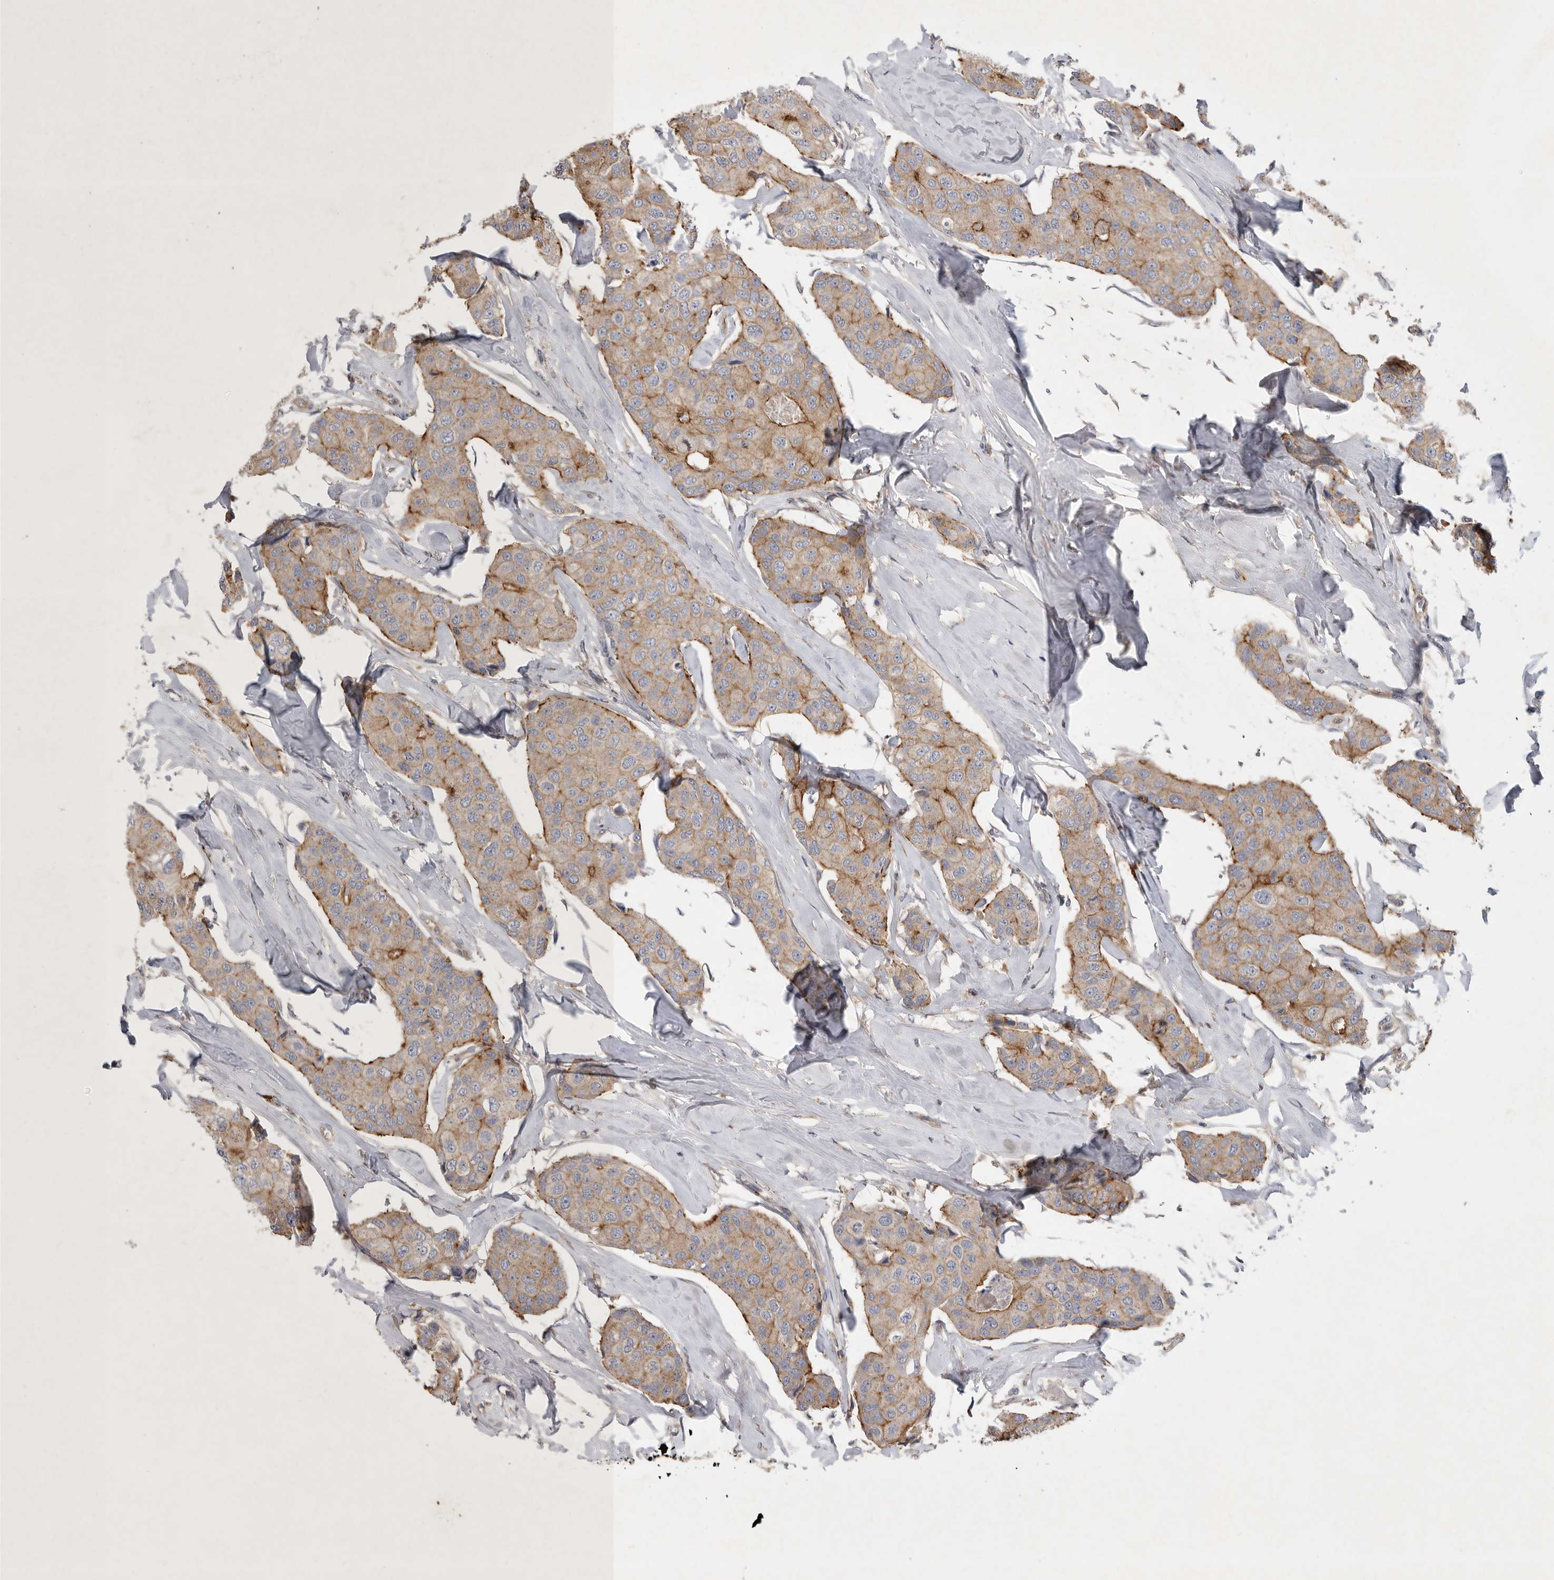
{"staining": {"intensity": "weak", "quantity": ">75%", "location": "cytoplasmic/membranous"}, "tissue": "breast cancer", "cell_type": "Tumor cells", "image_type": "cancer", "snomed": [{"axis": "morphology", "description": "Duct carcinoma"}, {"axis": "topography", "description": "Breast"}], "caption": "Protein staining reveals weak cytoplasmic/membranous staining in about >75% of tumor cells in infiltrating ductal carcinoma (breast). (brown staining indicates protein expression, while blue staining denotes nuclei).", "gene": "MLPH", "patient": {"sex": "female", "age": 80}}